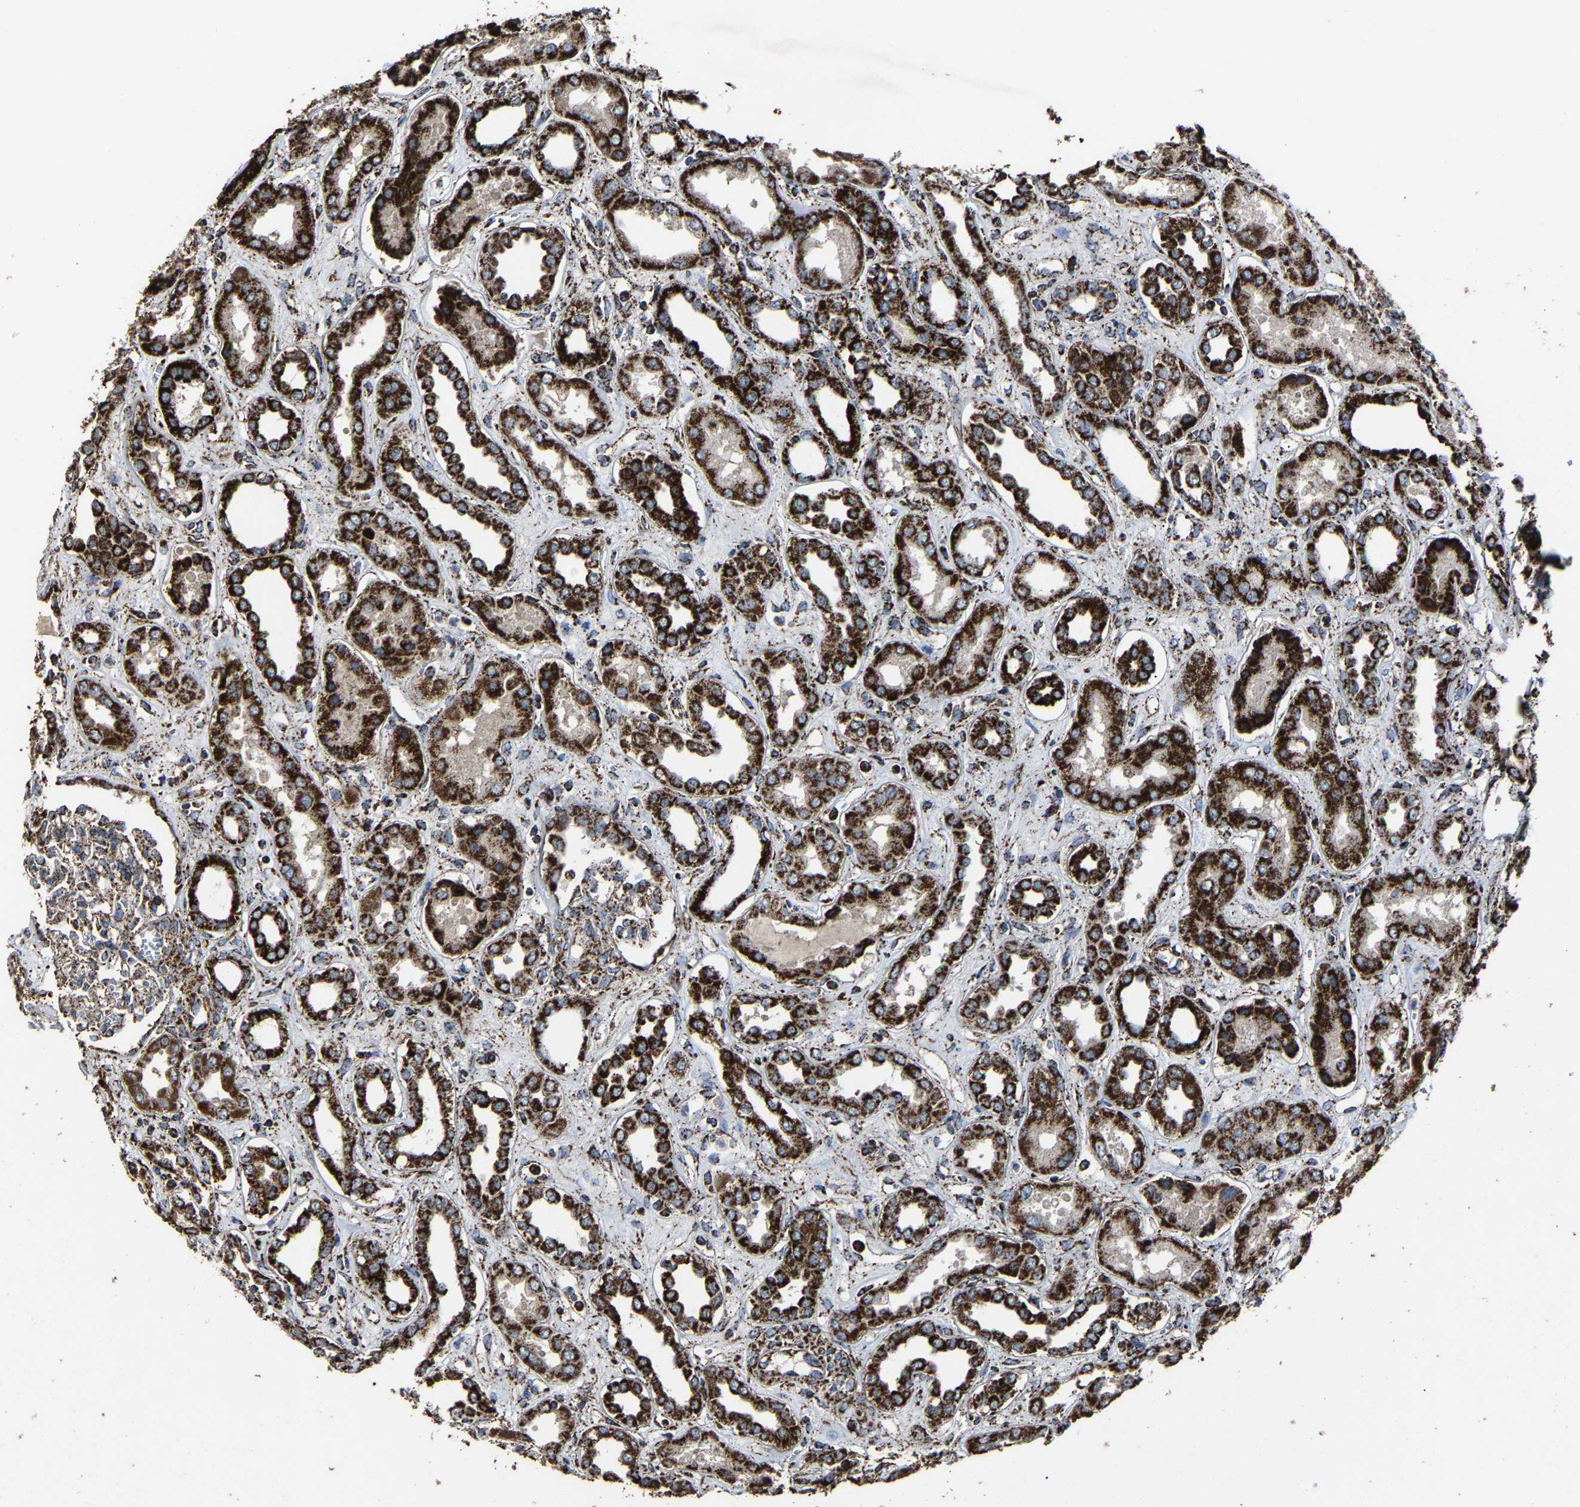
{"staining": {"intensity": "moderate", "quantity": ">75%", "location": "cytoplasmic/membranous"}, "tissue": "kidney", "cell_type": "Cells in glomeruli", "image_type": "normal", "snomed": [{"axis": "morphology", "description": "Normal tissue, NOS"}, {"axis": "topography", "description": "Kidney"}], "caption": "Immunohistochemical staining of unremarkable kidney displays >75% levels of moderate cytoplasmic/membranous protein positivity in about >75% of cells in glomeruli.", "gene": "NDUFV3", "patient": {"sex": "male", "age": 59}}